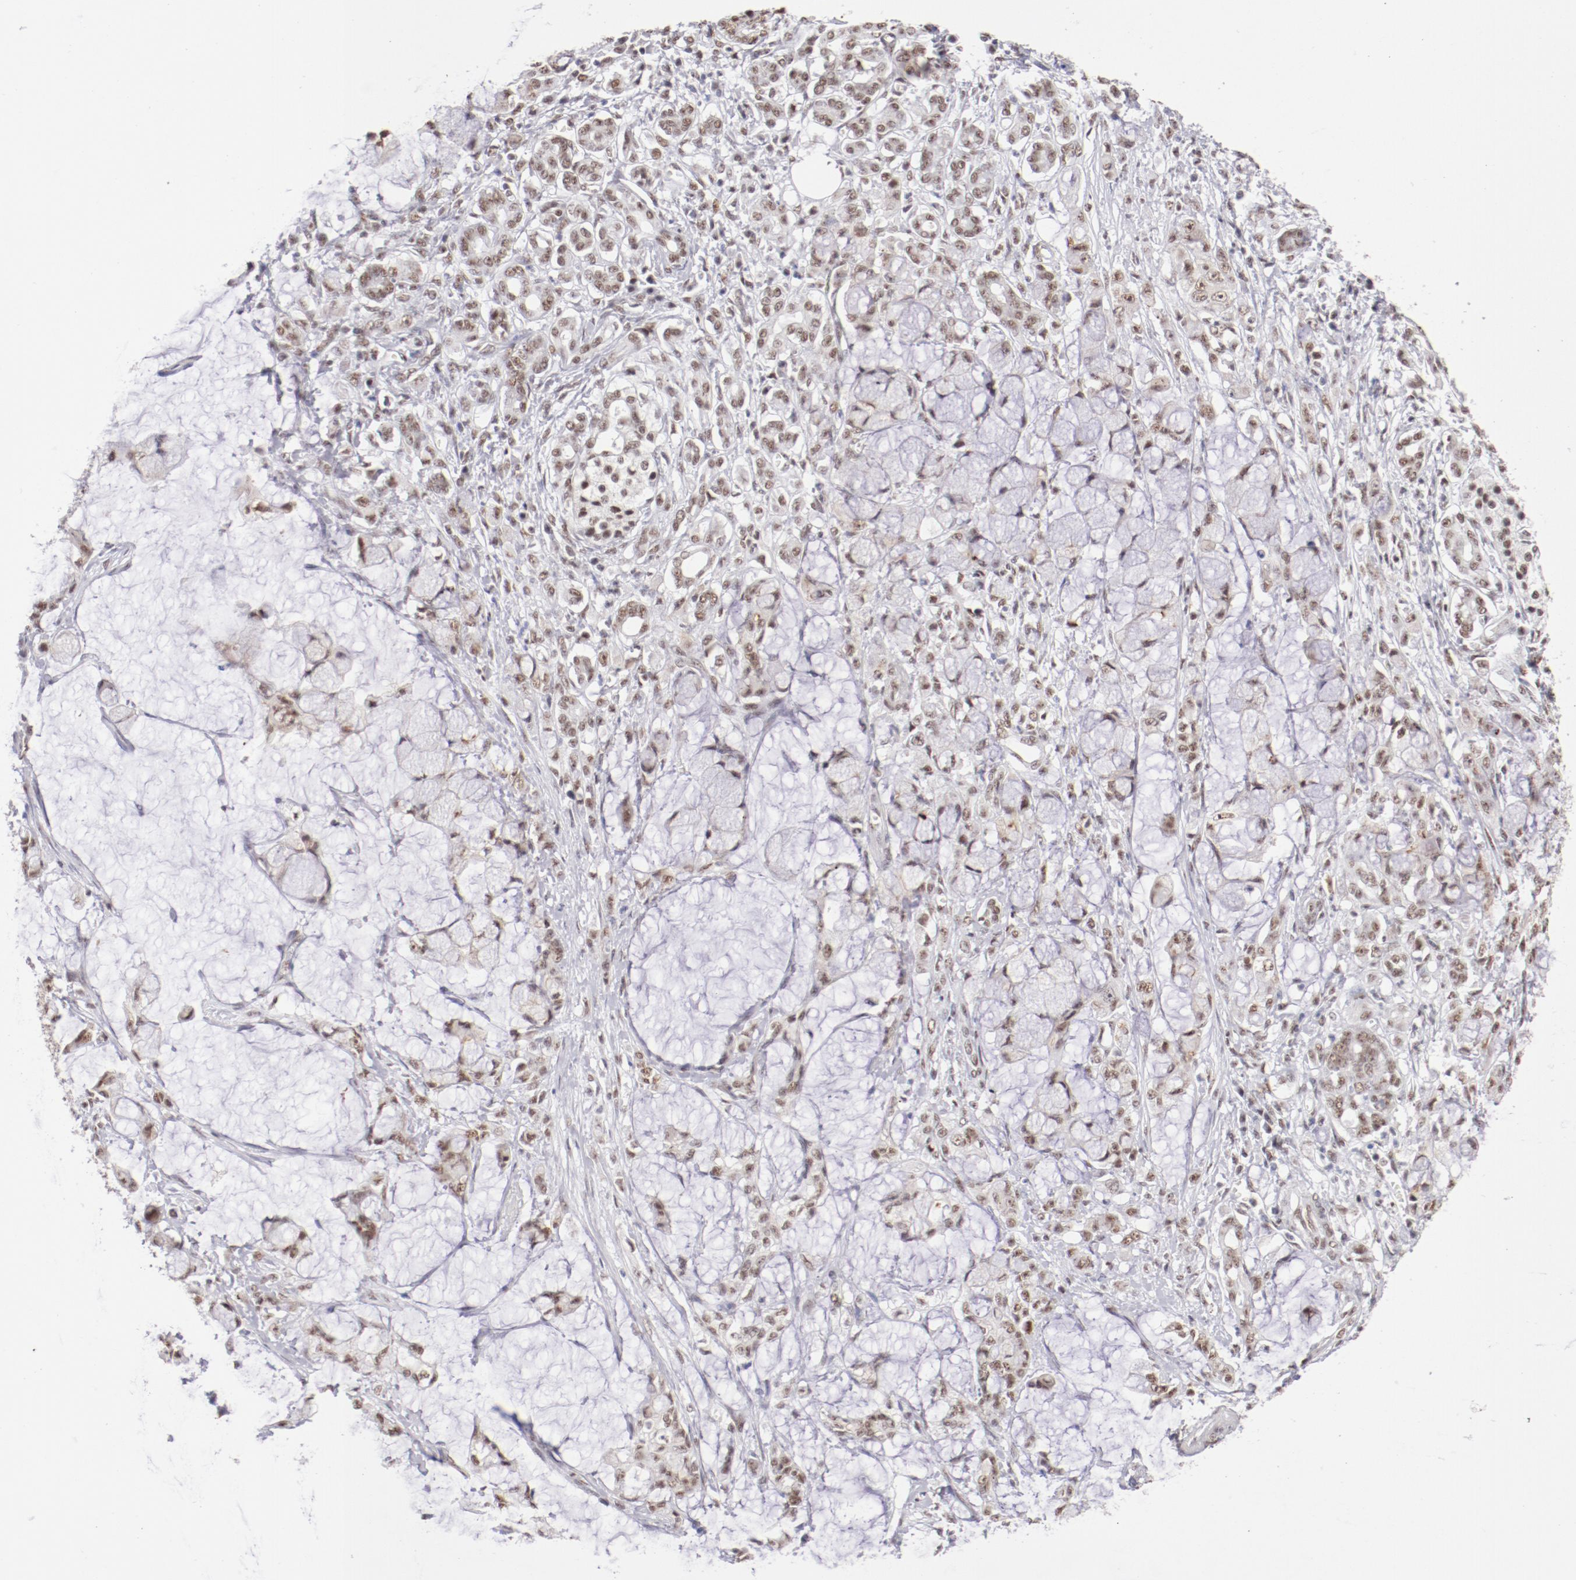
{"staining": {"intensity": "weak", "quantity": ">75%", "location": "nuclear"}, "tissue": "pancreatic cancer", "cell_type": "Tumor cells", "image_type": "cancer", "snomed": [{"axis": "morphology", "description": "Adenocarcinoma, NOS"}, {"axis": "topography", "description": "Pancreas"}], "caption": "The photomicrograph exhibits staining of pancreatic cancer, revealing weak nuclear protein staining (brown color) within tumor cells. (DAB (3,3'-diaminobenzidine) IHC, brown staining for protein, blue staining for nuclei).", "gene": "TFAP4", "patient": {"sex": "female", "age": 73}}